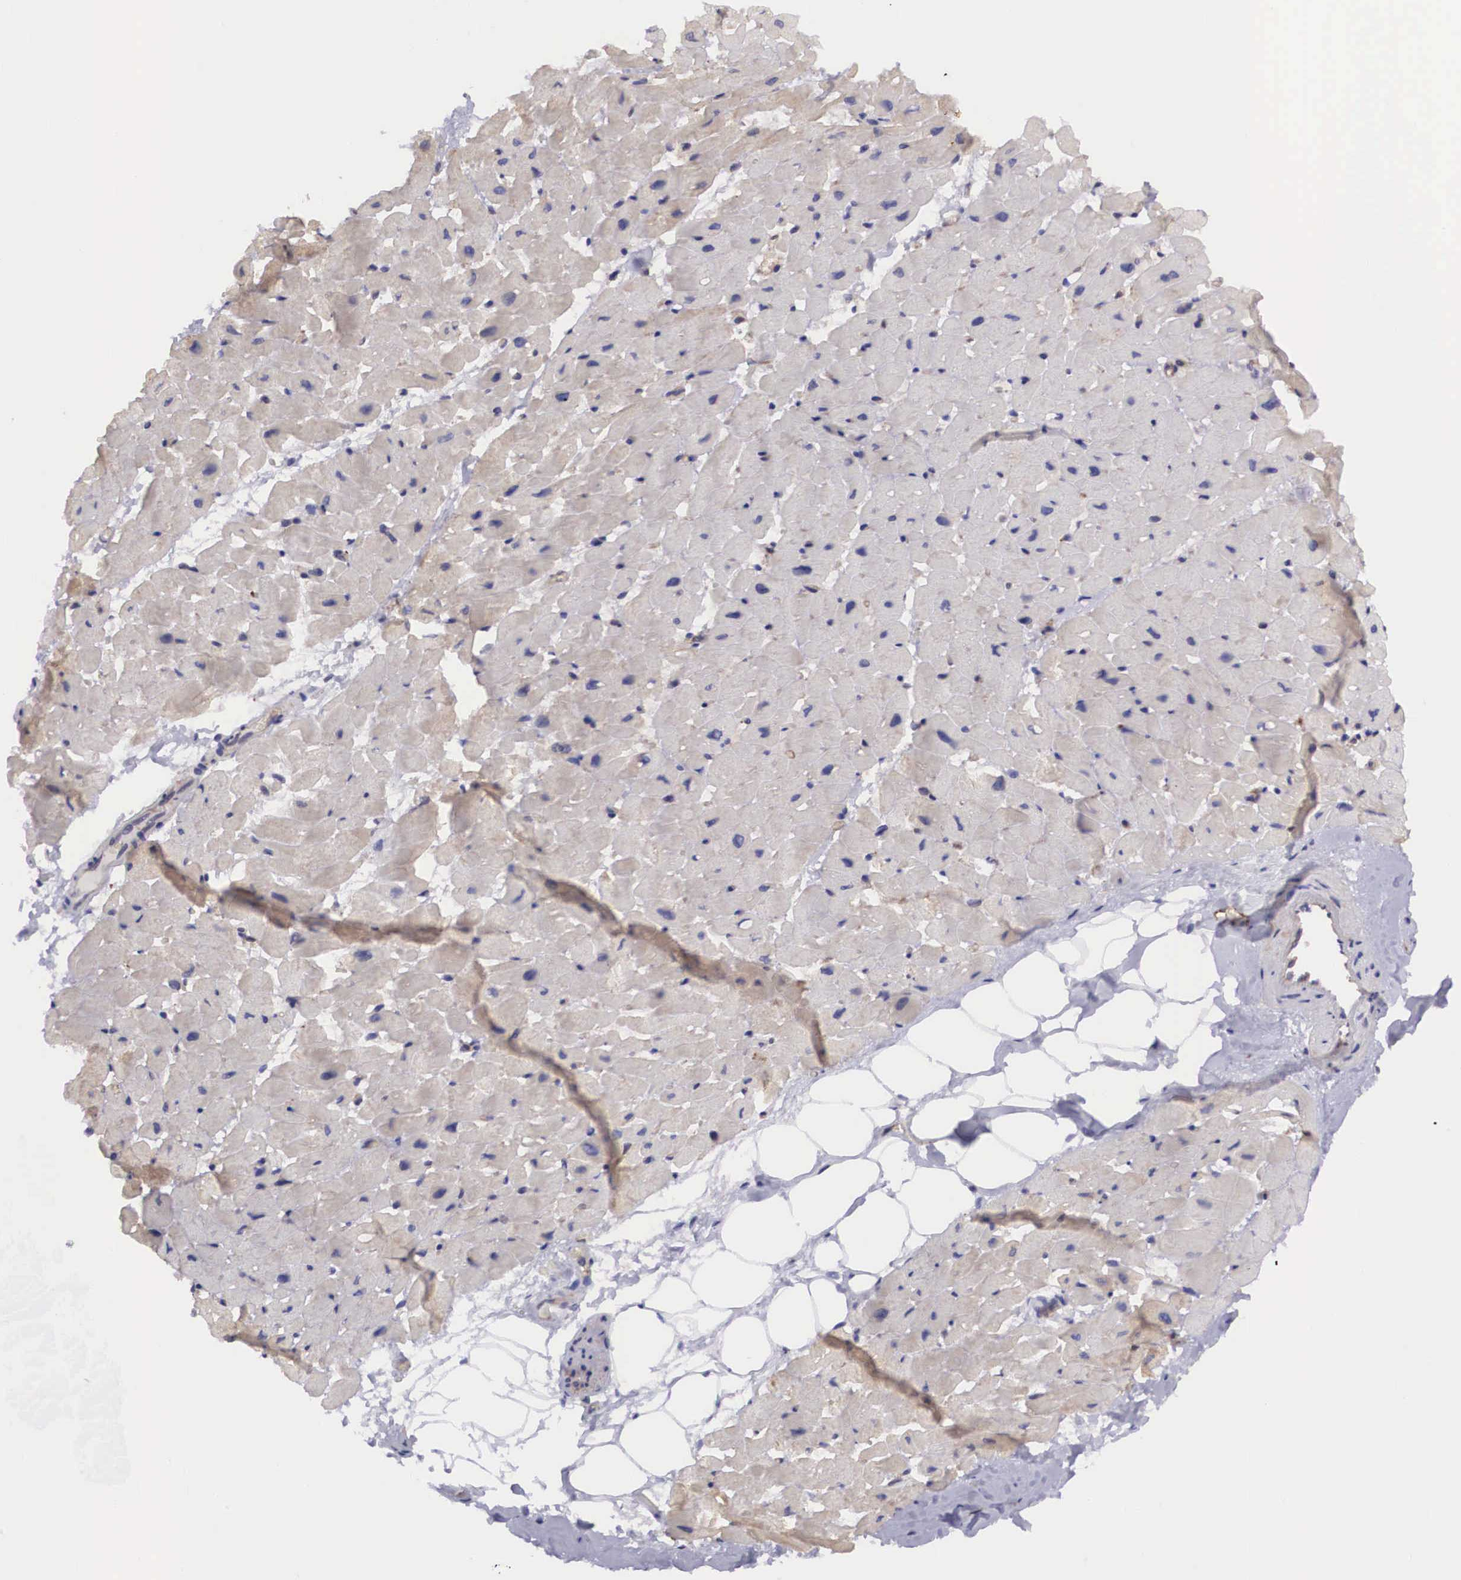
{"staining": {"intensity": "weak", "quantity": "25%-75%", "location": "cytoplasmic/membranous"}, "tissue": "heart muscle", "cell_type": "Cardiomyocytes", "image_type": "normal", "snomed": [{"axis": "morphology", "description": "Normal tissue, NOS"}, {"axis": "topography", "description": "Heart"}], "caption": "Immunohistochemical staining of benign heart muscle reveals weak cytoplasmic/membranous protein staining in approximately 25%-75% of cardiomyocytes.", "gene": "BCAR1", "patient": {"sex": "male", "age": 45}}